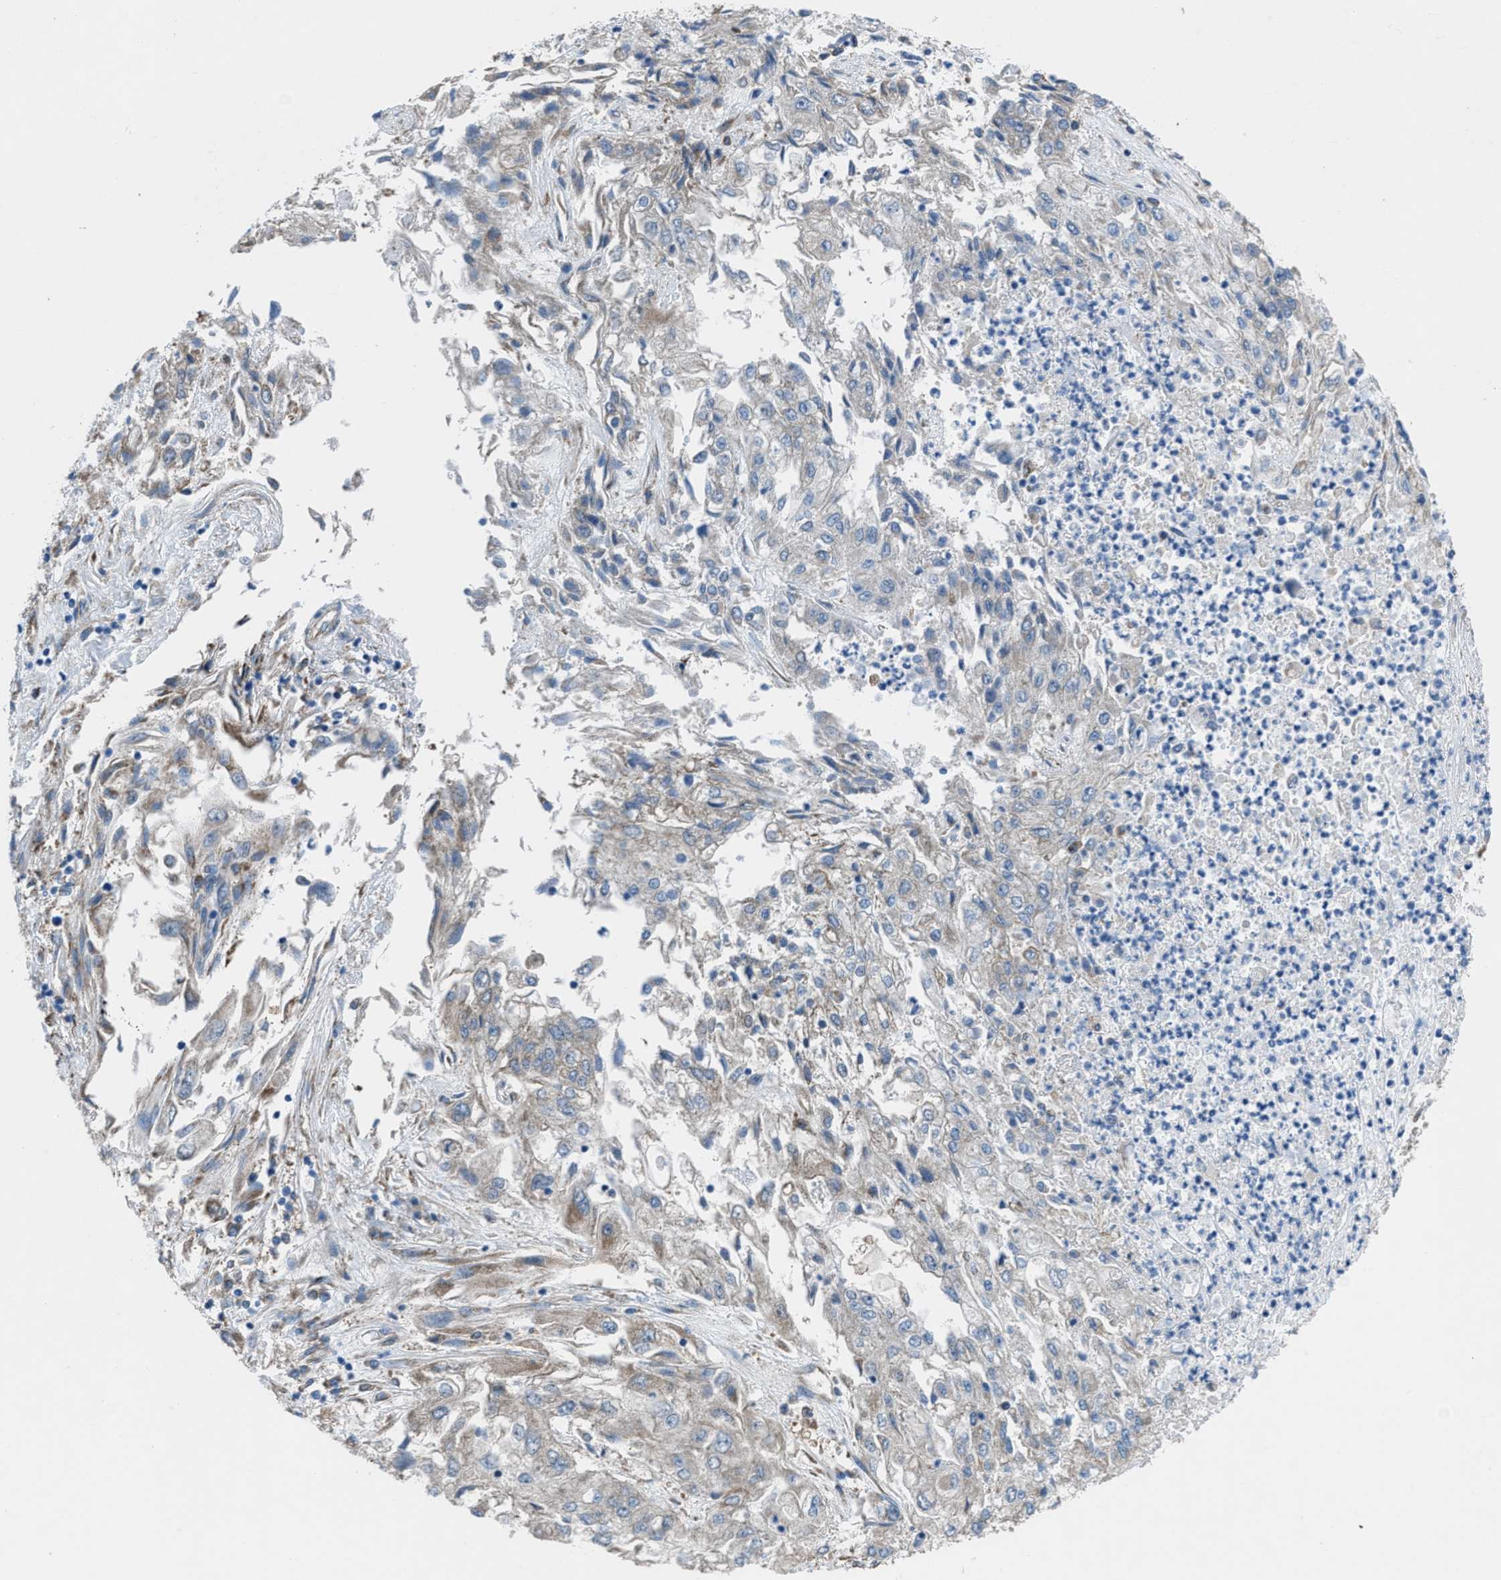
{"staining": {"intensity": "negative", "quantity": "none", "location": "none"}, "tissue": "endometrial cancer", "cell_type": "Tumor cells", "image_type": "cancer", "snomed": [{"axis": "morphology", "description": "Adenocarcinoma, NOS"}, {"axis": "topography", "description": "Endometrium"}], "caption": "This micrograph is of endometrial cancer (adenocarcinoma) stained with immunohistochemistry (IHC) to label a protein in brown with the nuclei are counter-stained blue. There is no positivity in tumor cells.", "gene": "DOLPP1", "patient": {"sex": "female", "age": 49}}